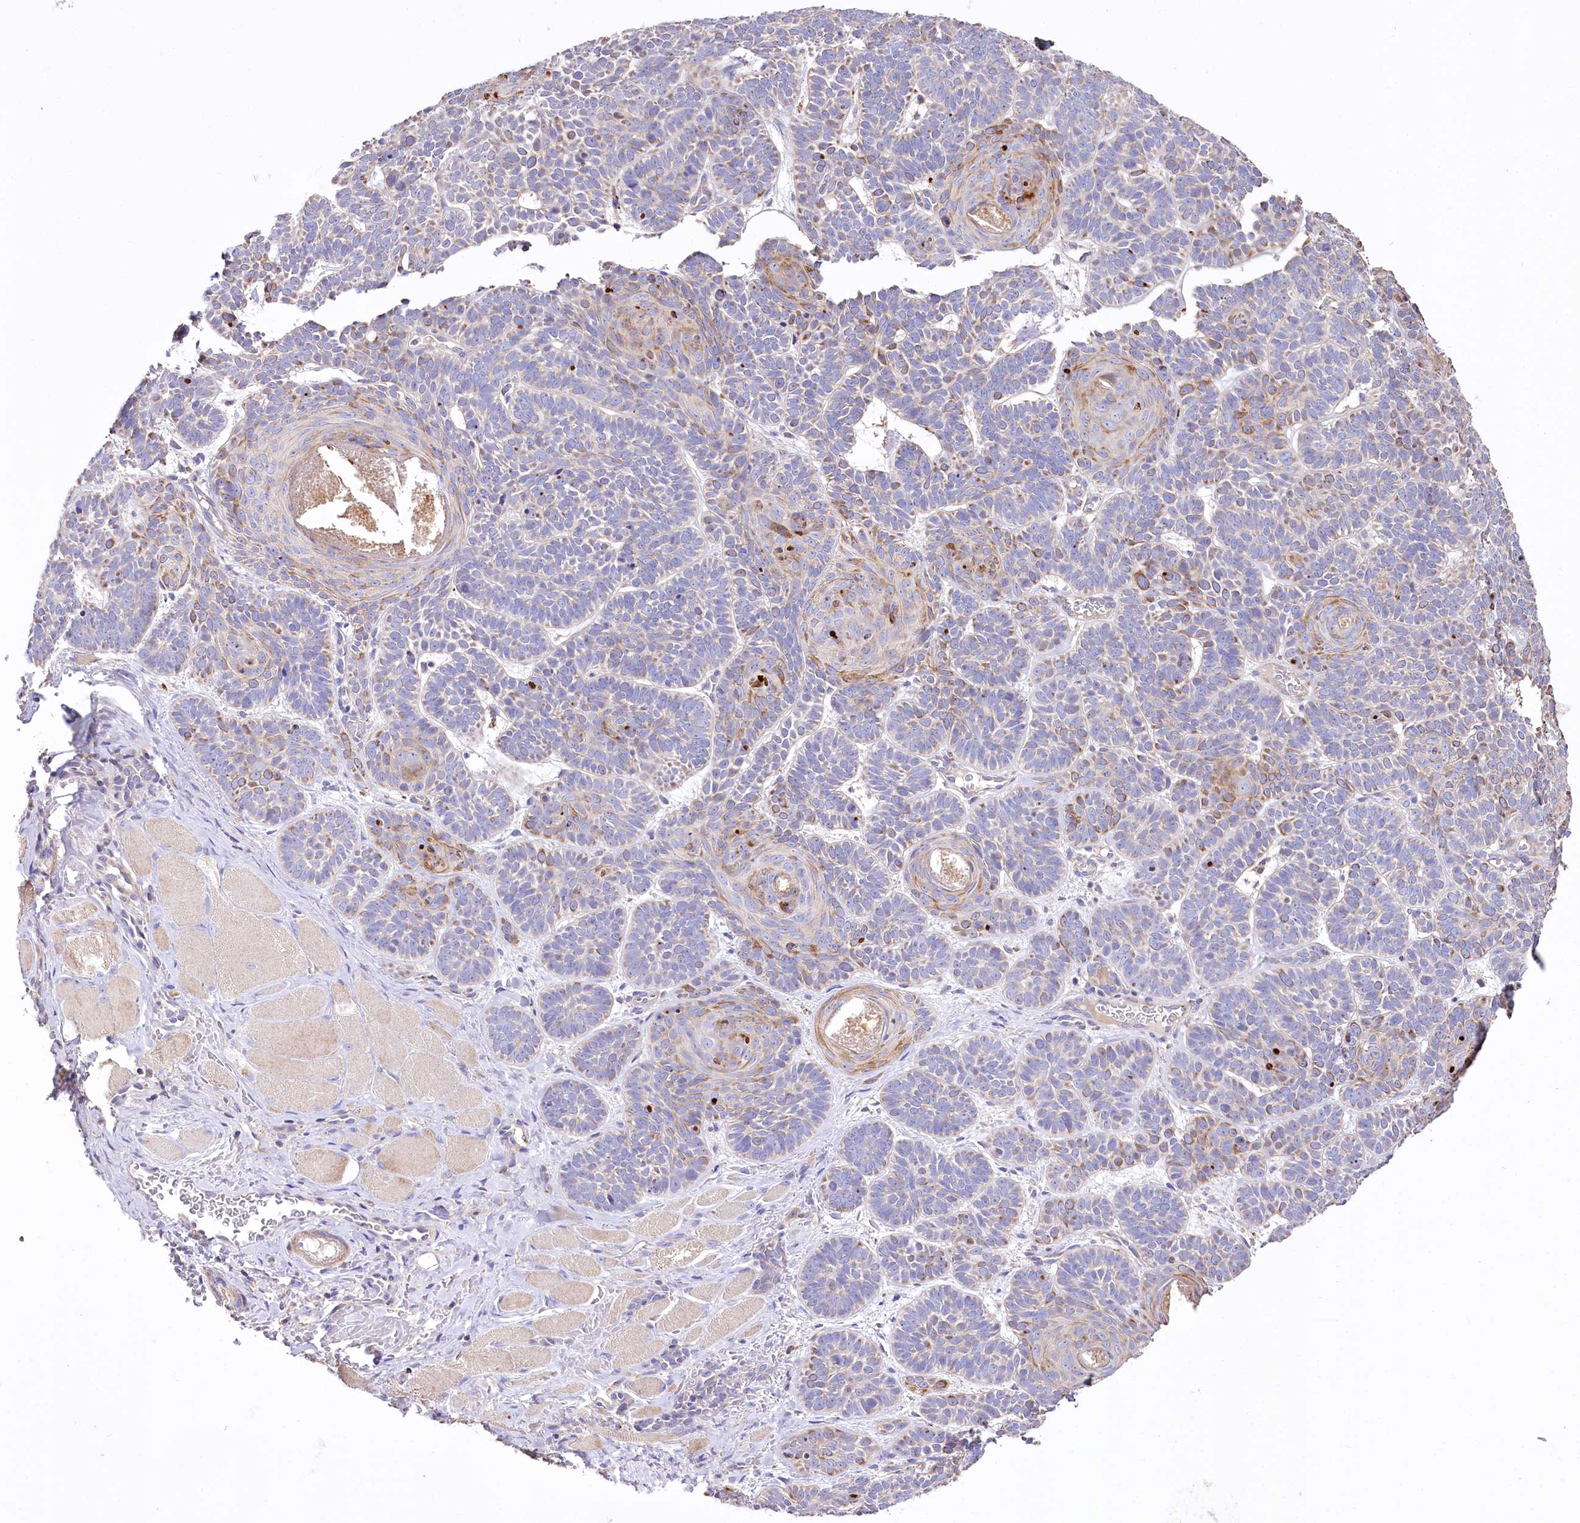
{"staining": {"intensity": "moderate", "quantity": "25%-75%", "location": "cytoplasmic/membranous"}, "tissue": "skin cancer", "cell_type": "Tumor cells", "image_type": "cancer", "snomed": [{"axis": "morphology", "description": "Basal cell carcinoma"}, {"axis": "topography", "description": "Skin"}], "caption": "Skin cancer (basal cell carcinoma) tissue demonstrates moderate cytoplasmic/membranous staining in approximately 25%-75% of tumor cells, visualized by immunohistochemistry.", "gene": "PTER", "patient": {"sex": "male", "age": 85}}